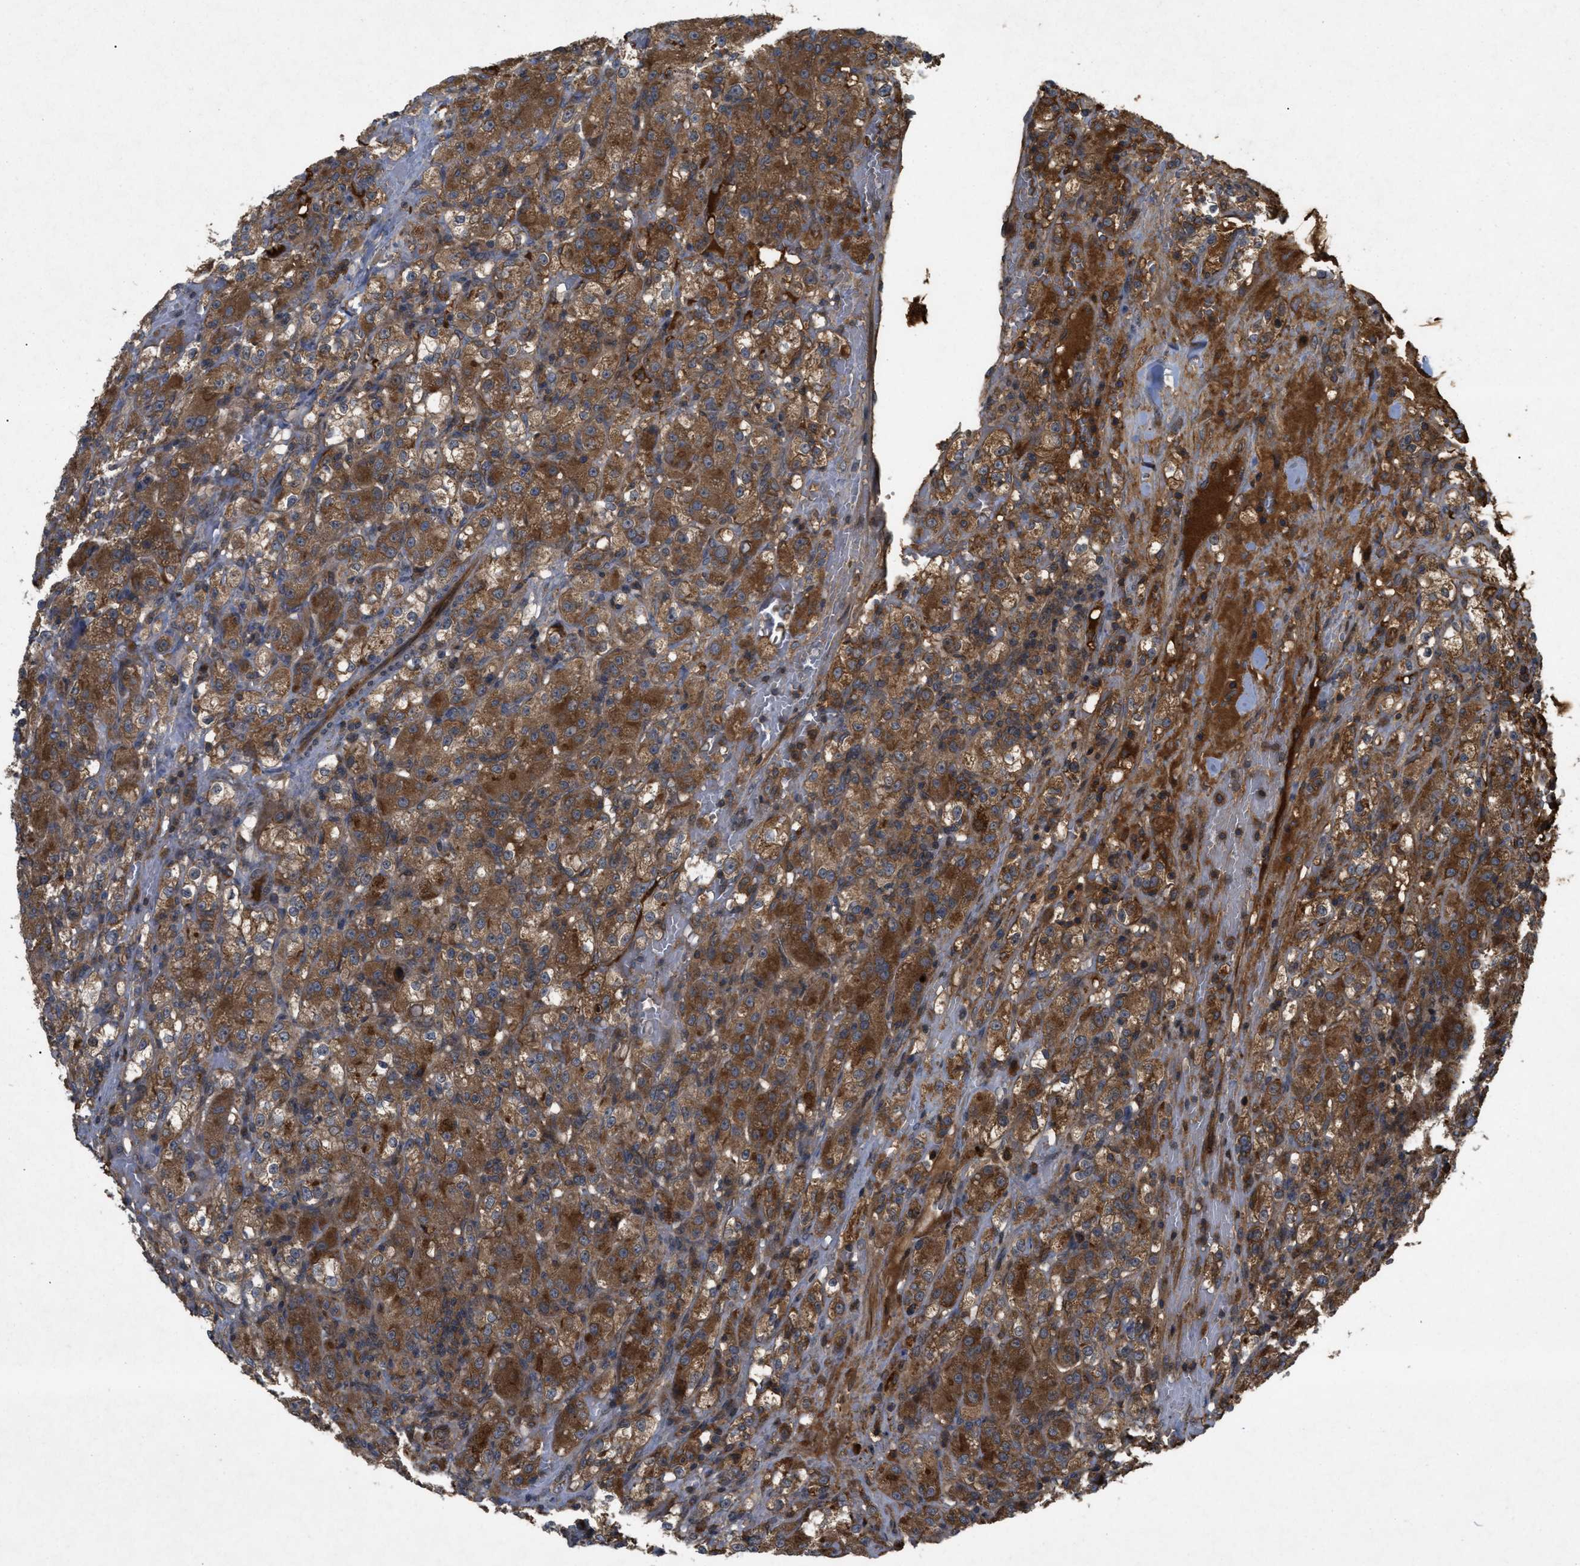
{"staining": {"intensity": "moderate", "quantity": ">75%", "location": "cytoplasmic/membranous"}, "tissue": "renal cancer", "cell_type": "Tumor cells", "image_type": "cancer", "snomed": [{"axis": "morphology", "description": "Normal tissue, NOS"}, {"axis": "morphology", "description": "Adenocarcinoma, NOS"}, {"axis": "topography", "description": "Kidney"}], "caption": "A brown stain highlights moderate cytoplasmic/membranous staining of a protein in human renal adenocarcinoma tumor cells.", "gene": "RAB2A", "patient": {"sex": "male", "age": 61}}